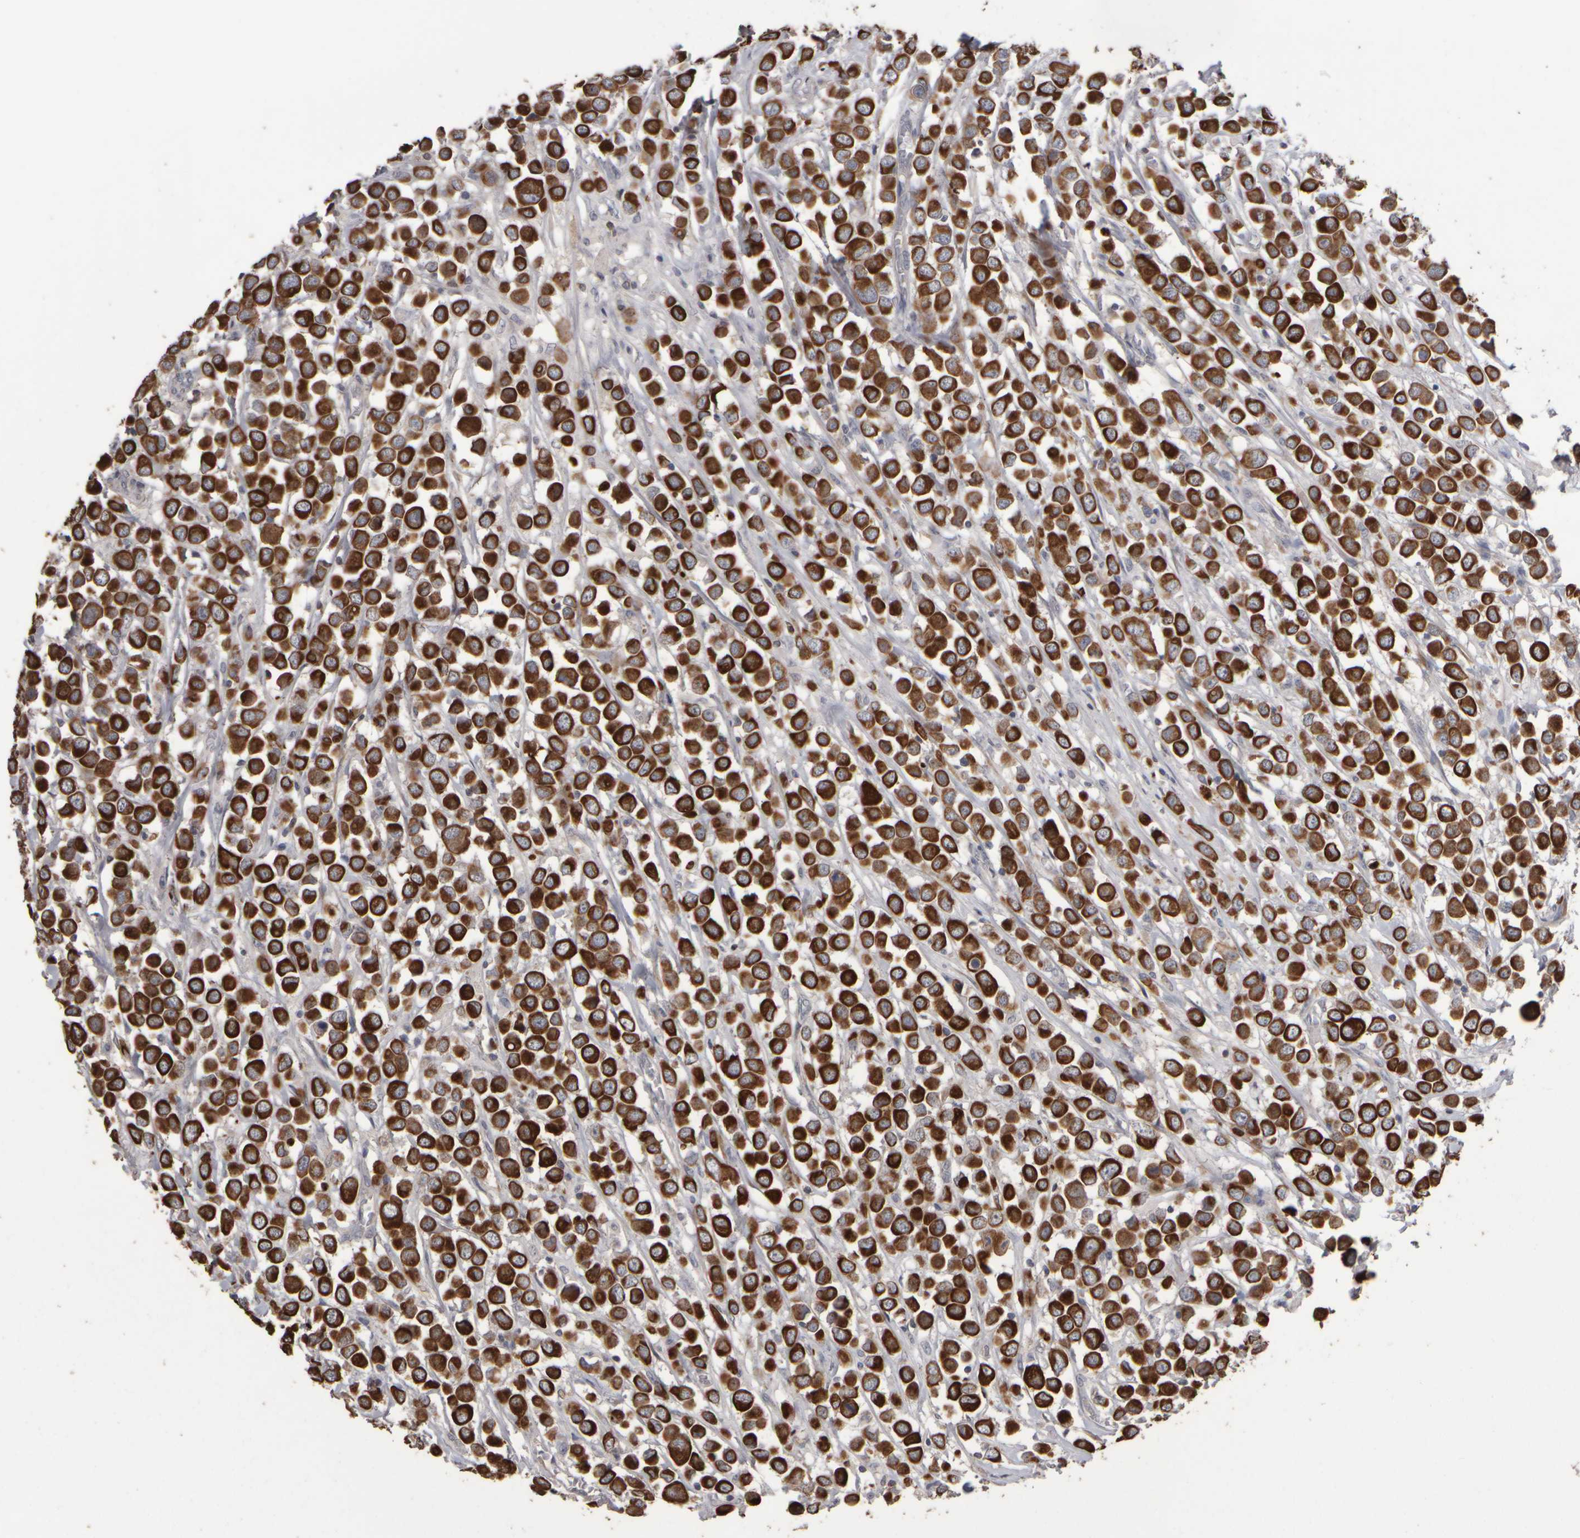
{"staining": {"intensity": "strong", "quantity": ">75%", "location": "cytoplasmic/membranous"}, "tissue": "breast cancer", "cell_type": "Tumor cells", "image_type": "cancer", "snomed": [{"axis": "morphology", "description": "Duct carcinoma"}, {"axis": "topography", "description": "Breast"}], "caption": "DAB immunohistochemical staining of human breast cancer (infiltrating ductal carcinoma) exhibits strong cytoplasmic/membranous protein positivity in approximately >75% of tumor cells. The staining was performed using DAB to visualize the protein expression in brown, while the nuclei were stained in blue with hematoxylin (Magnification: 20x).", "gene": "EPHX2", "patient": {"sex": "female", "age": 61}}